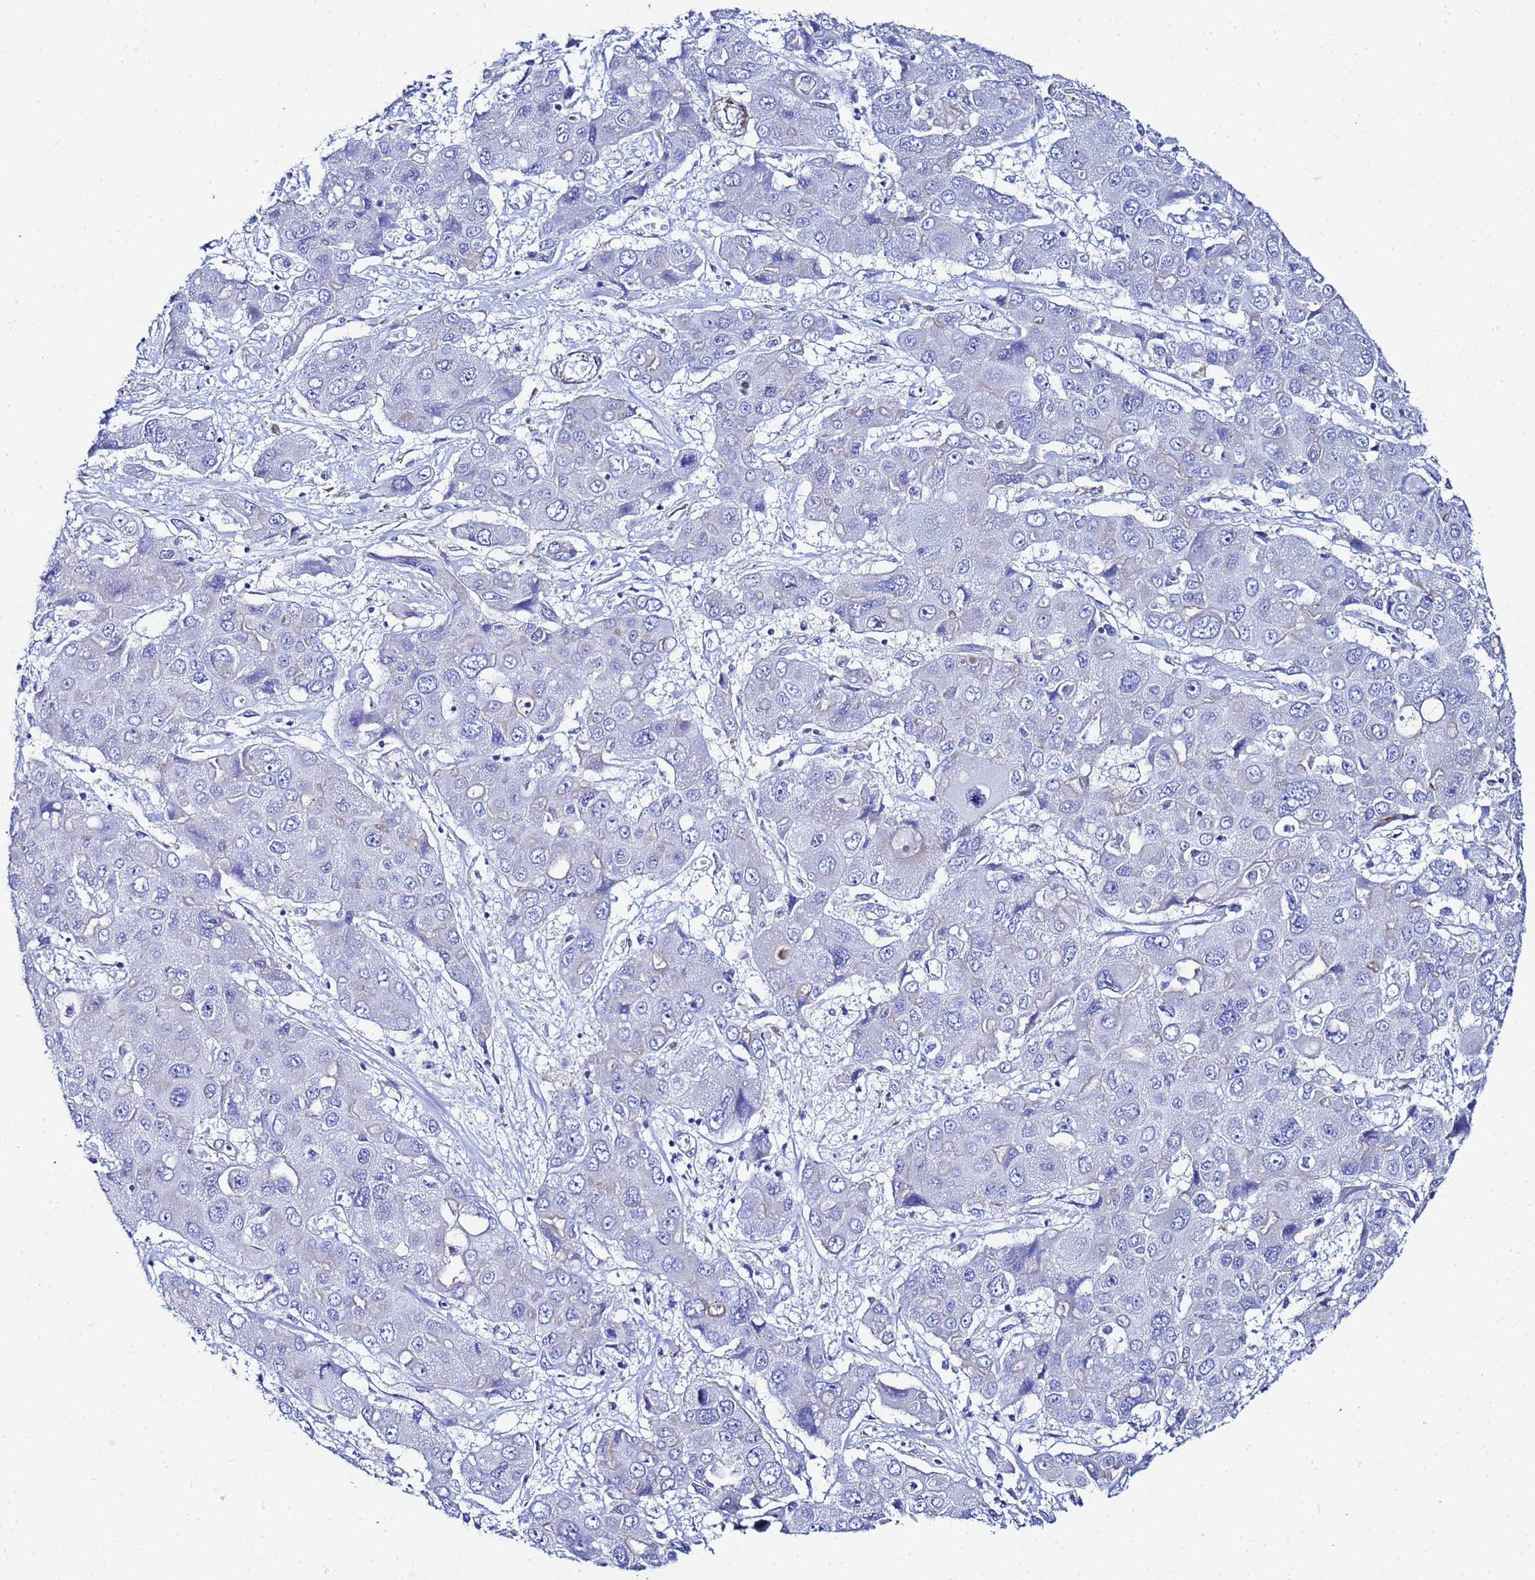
{"staining": {"intensity": "negative", "quantity": "none", "location": "none"}, "tissue": "liver cancer", "cell_type": "Tumor cells", "image_type": "cancer", "snomed": [{"axis": "morphology", "description": "Cholangiocarcinoma"}, {"axis": "topography", "description": "Liver"}], "caption": "Tumor cells are negative for brown protein staining in liver cancer.", "gene": "RAB39B", "patient": {"sex": "male", "age": 67}}